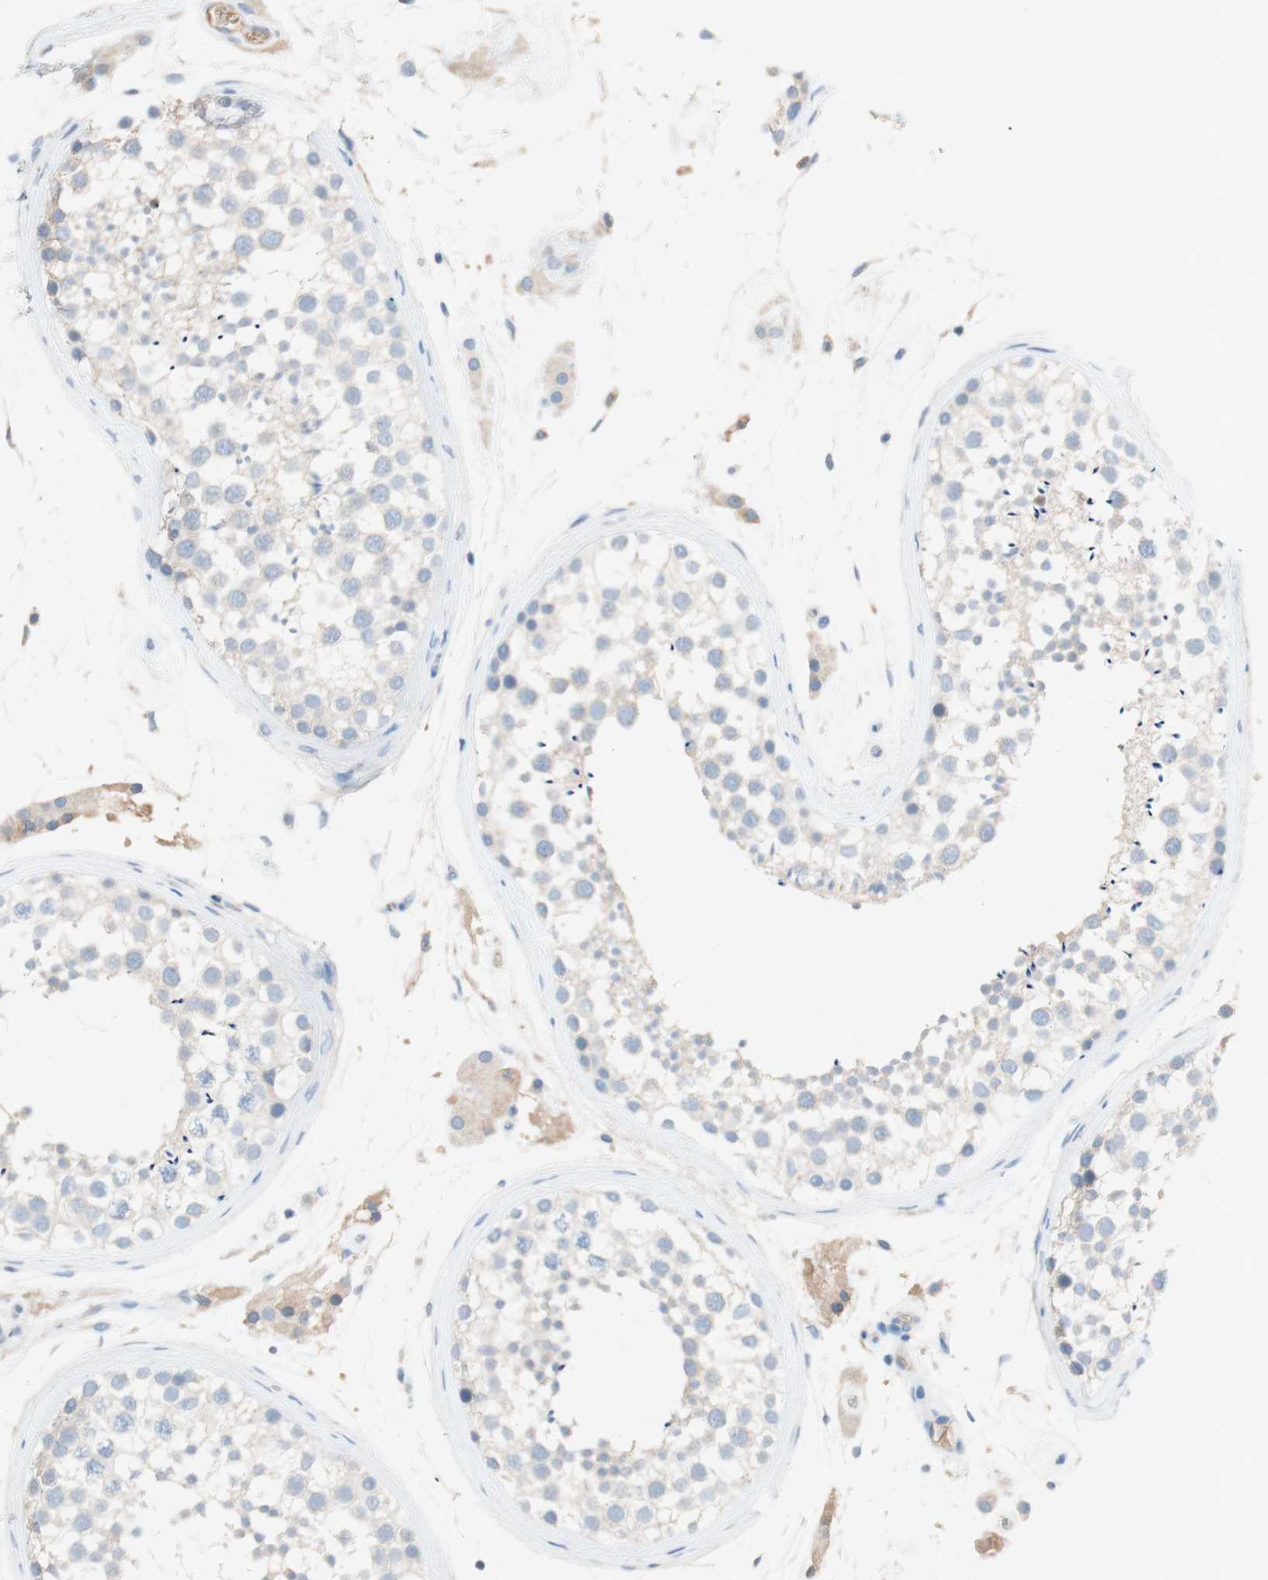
{"staining": {"intensity": "weak", "quantity": ">75%", "location": "cytoplasmic/membranous"}, "tissue": "testis", "cell_type": "Cells in seminiferous ducts", "image_type": "normal", "snomed": [{"axis": "morphology", "description": "Normal tissue, NOS"}, {"axis": "topography", "description": "Testis"}], "caption": "High-magnification brightfield microscopy of unremarkable testis stained with DAB (3,3'-diaminobenzidine) (brown) and counterstained with hematoxylin (blue). cells in seminiferous ducts exhibit weak cytoplasmic/membranous staining is present in about>75% of cells.", "gene": "PACSIN1", "patient": {"sex": "male", "age": 46}}